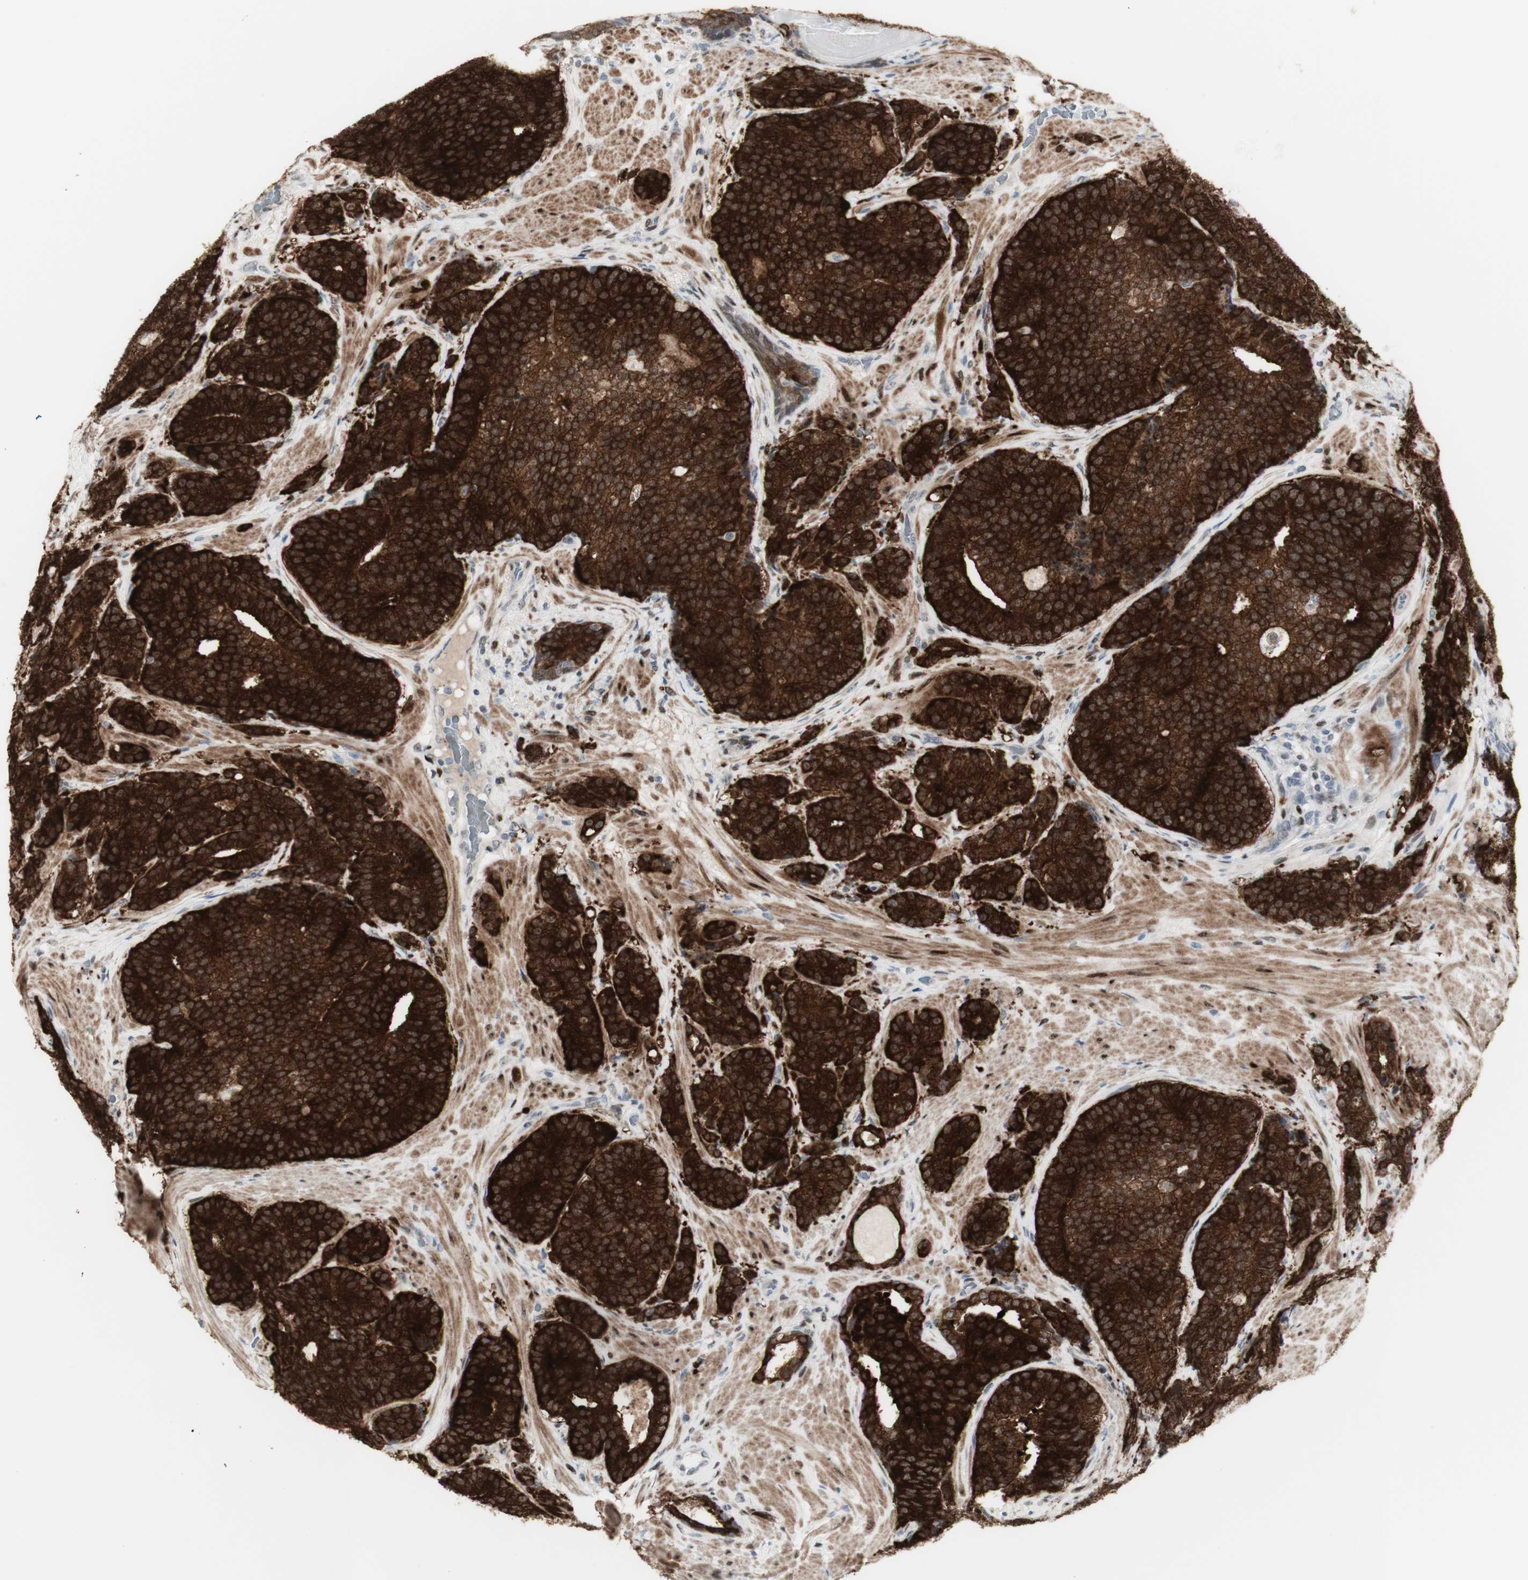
{"staining": {"intensity": "strong", "quantity": ">75%", "location": "cytoplasmic/membranous"}, "tissue": "prostate cancer", "cell_type": "Tumor cells", "image_type": "cancer", "snomed": [{"axis": "morphology", "description": "Adenocarcinoma, High grade"}, {"axis": "topography", "description": "Prostate"}], "caption": "Protein staining of prostate high-grade adenocarcinoma tissue demonstrates strong cytoplasmic/membranous expression in about >75% of tumor cells.", "gene": "C1orf116", "patient": {"sex": "male", "age": 61}}